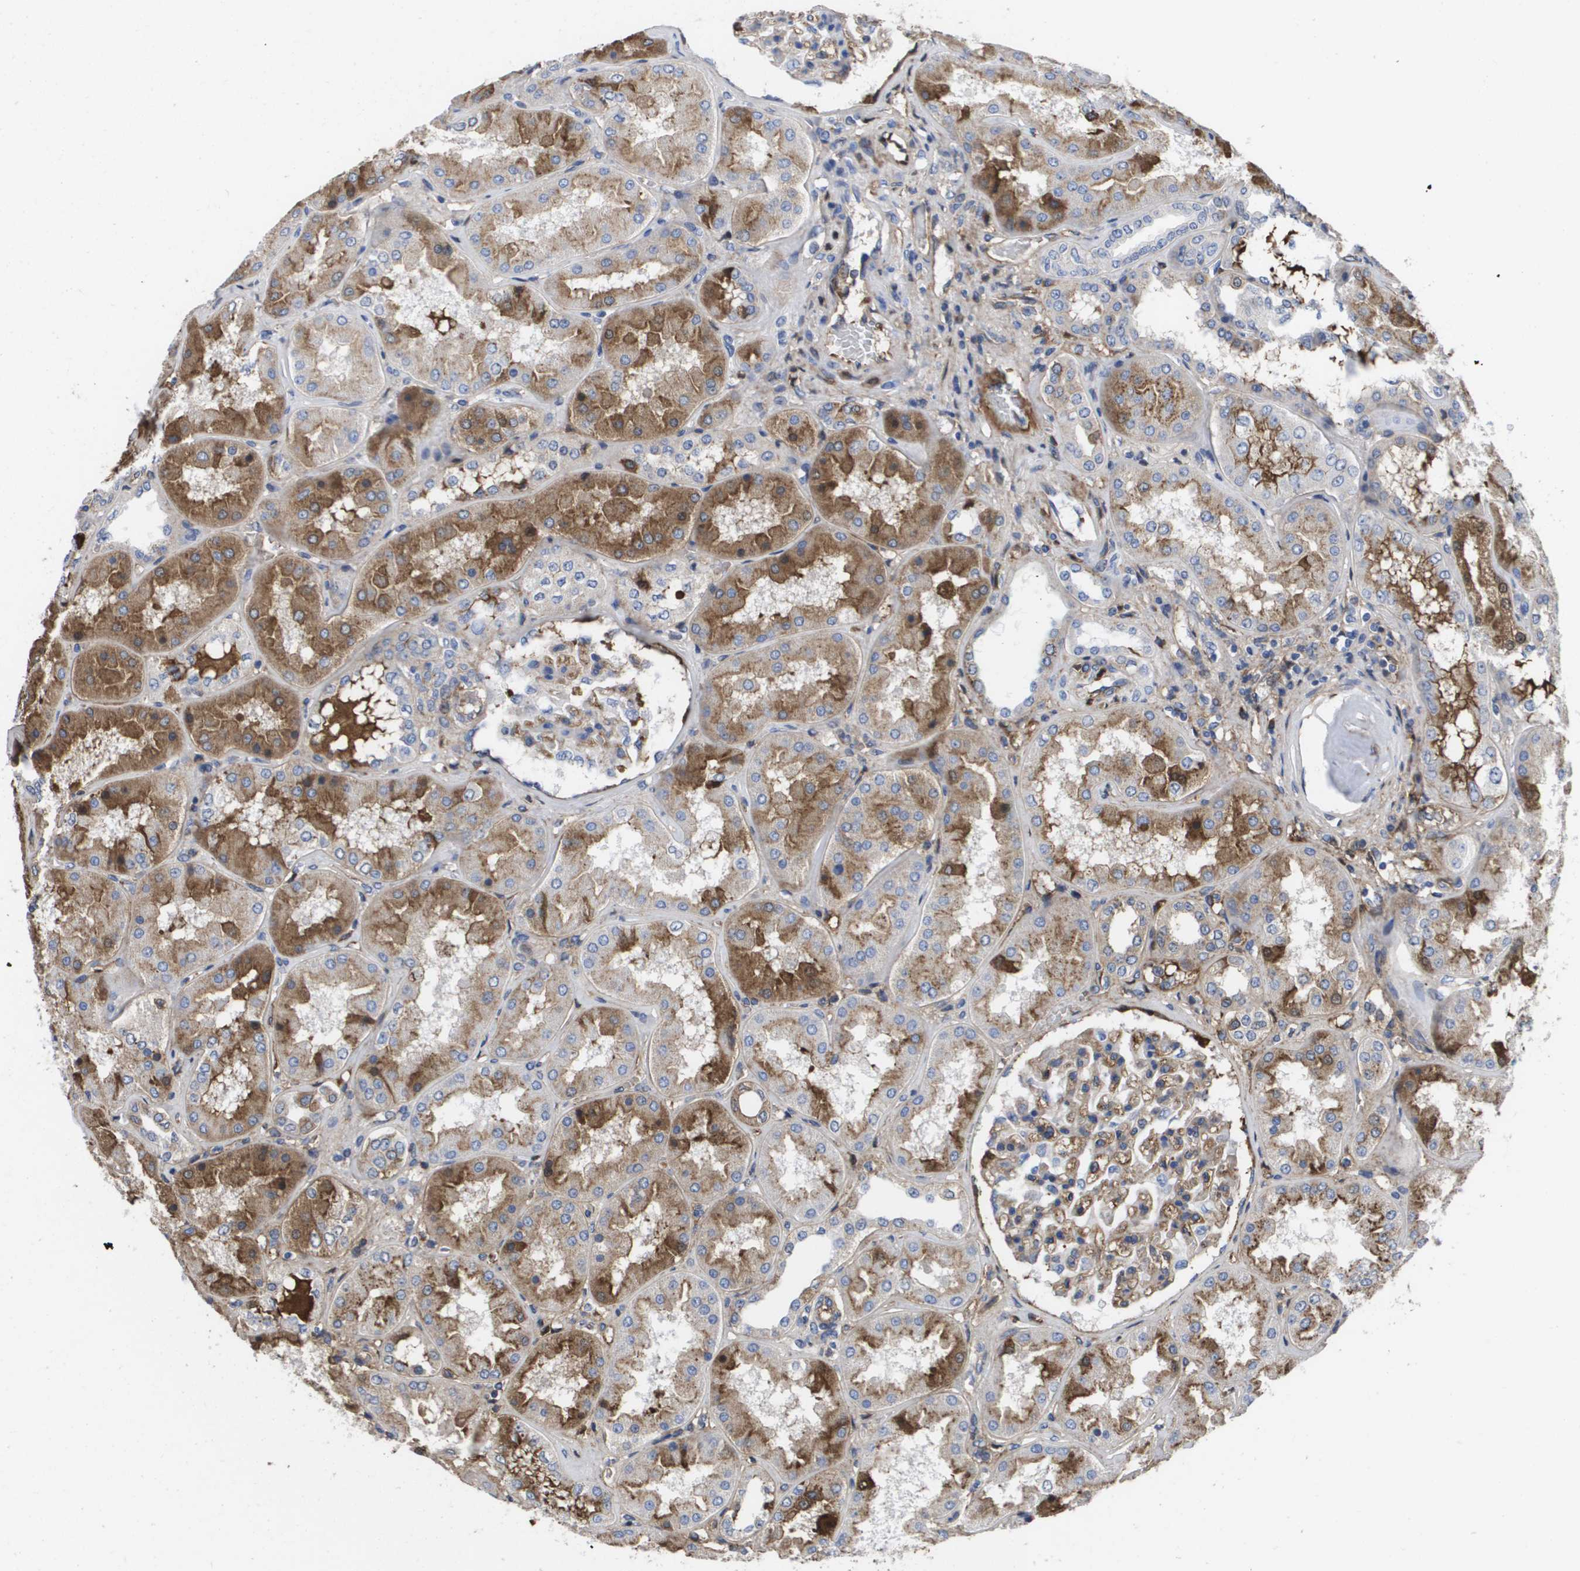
{"staining": {"intensity": "weak", "quantity": ">75%", "location": "cytoplasmic/membranous"}, "tissue": "kidney", "cell_type": "Cells in glomeruli", "image_type": "normal", "snomed": [{"axis": "morphology", "description": "Normal tissue, NOS"}, {"axis": "topography", "description": "Kidney"}], "caption": "Brown immunohistochemical staining in benign kidney demonstrates weak cytoplasmic/membranous positivity in about >75% of cells in glomeruli. The protein is shown in brown color, while the nuclei are stained blue.", "gene": "SERPINC1", "patient": {"sex": "female", "age": 56}}